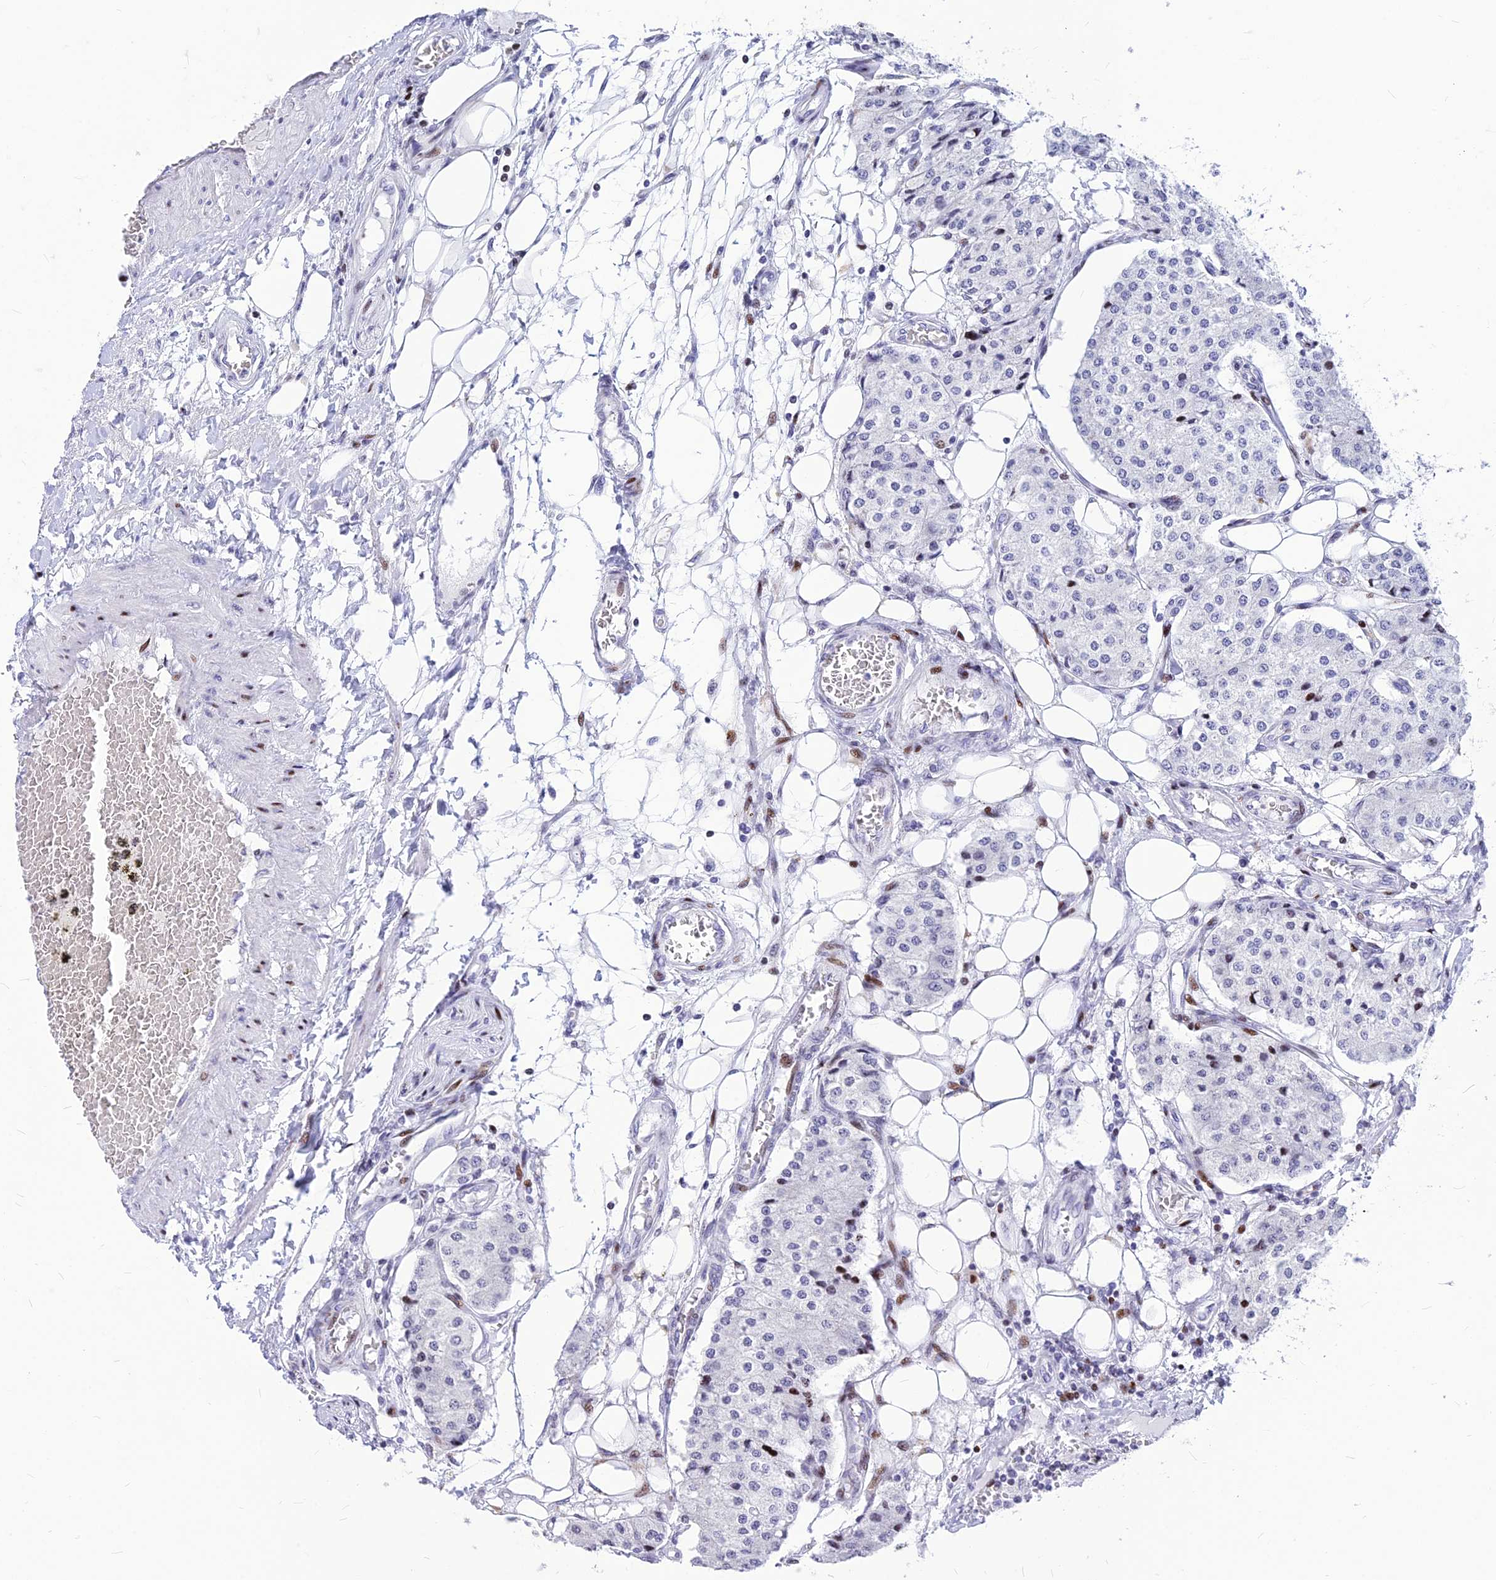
{"staining": {"intensity": "moderate", "quantity": "<25%", "location": "nuclear"}, "tissue": "carcinoid", "cell_type": "Tumor cells", "image_type": "cancer", "snomed": [{"axis": "morphology", "description": "Carcinoid, malignant, NOS"}, {"axis": "topography", "description": "Colon"}], "caption": "Malignant carcinoid was stained to show a protein in brown. There is low levels of moderate nuclear staining in approximately <25% of tumor cells.", "gene": "PRPS1", "patient": {"sex": "female", "age": 52}}